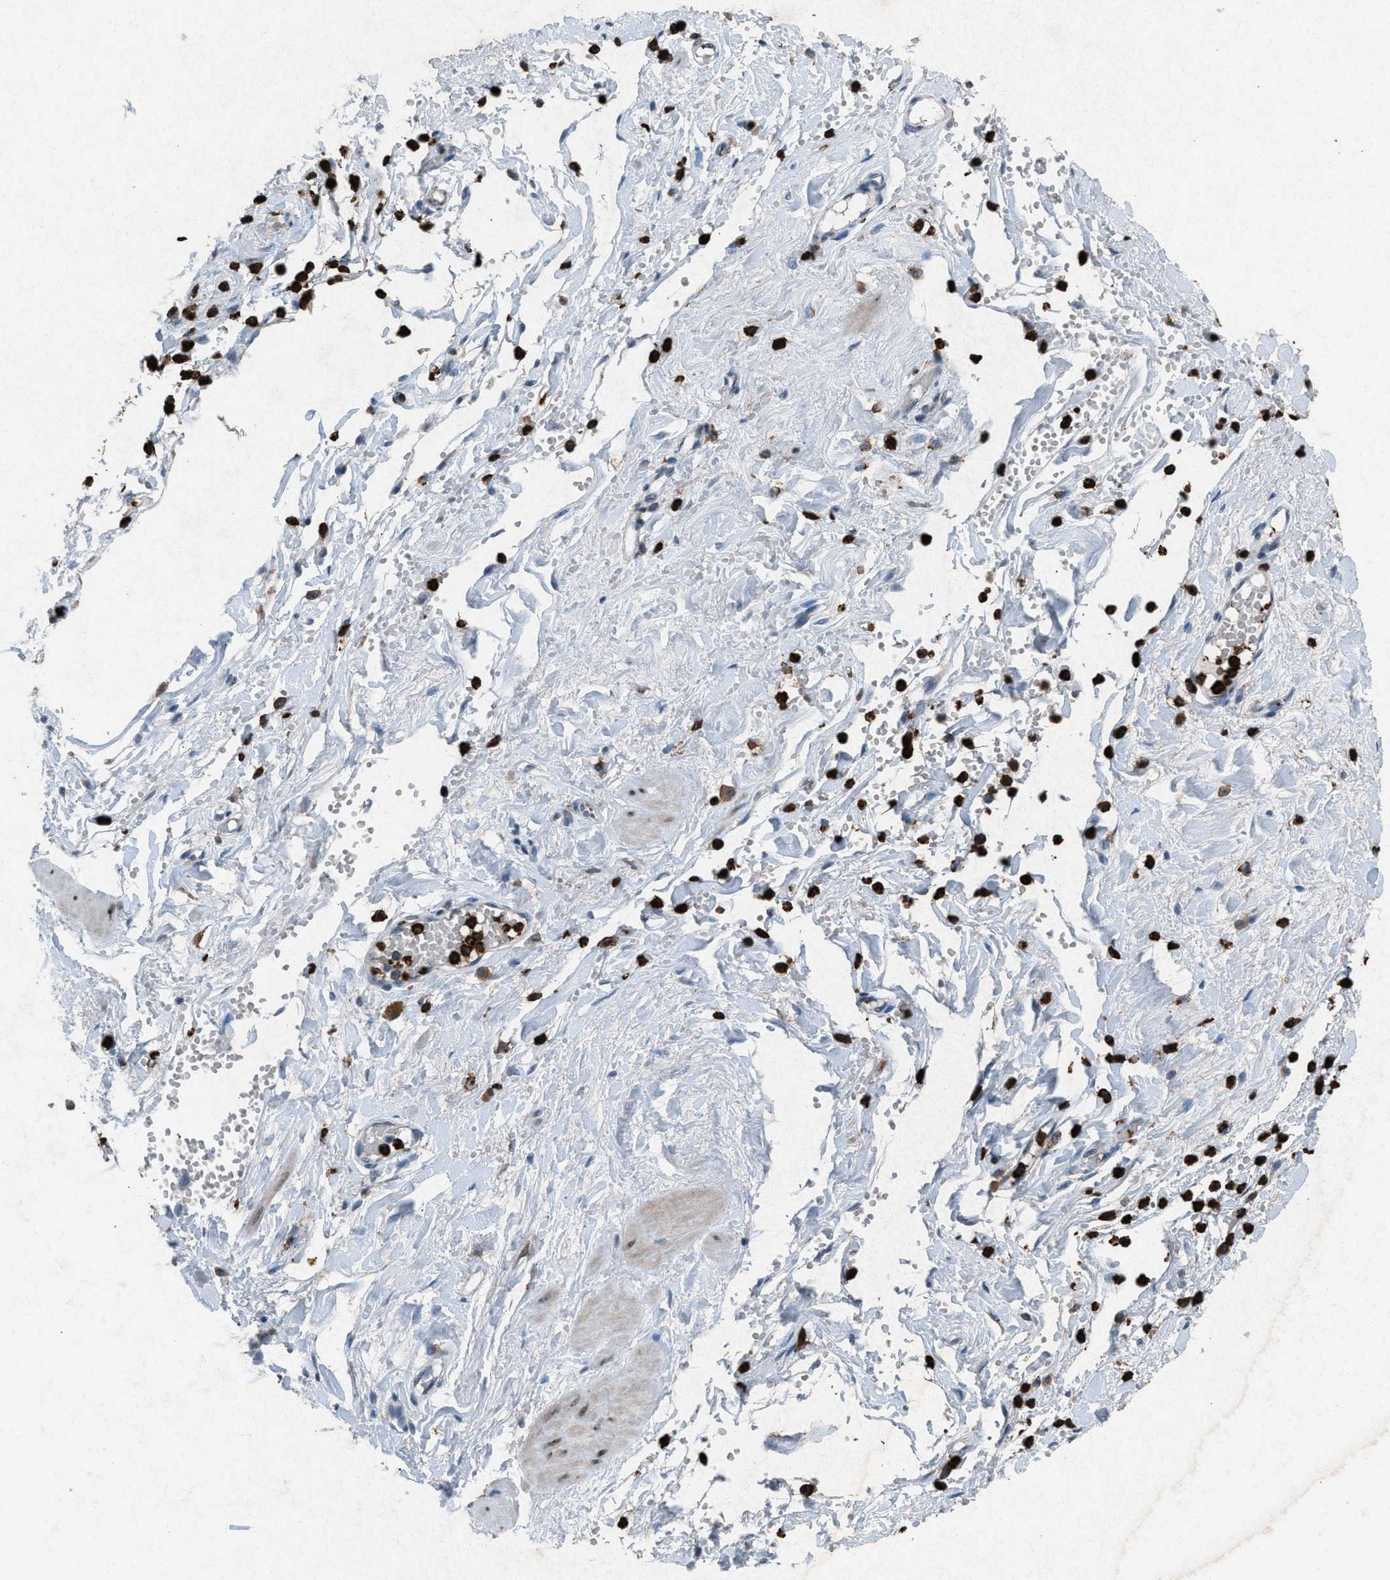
{"staining": {"intensity": "weak", "quantity": ">75%", "location": "cytoplasmic/membranous"}, "tissue": "adipose tissue", "cell_type": "Adipocytes", "image_type": "normal", "snomed": [{"axis": "morphology", "description": "Normal tissue, NOS"}, {"axis": "topography", "description": "Soft tissue"}], "caption": "A brown stain labels weak cytoplasmic/membranous expression of a protein in adipocytes of unremarkable human adipose tissue. Using DAB (3,3'-diaminobenzidine) (brown) and hematoxylin (blue) stains, captured at high magnification using brightfield microscopy.", "gene": "FCER1G", "patient": {"sex": "male", "age": 72}}